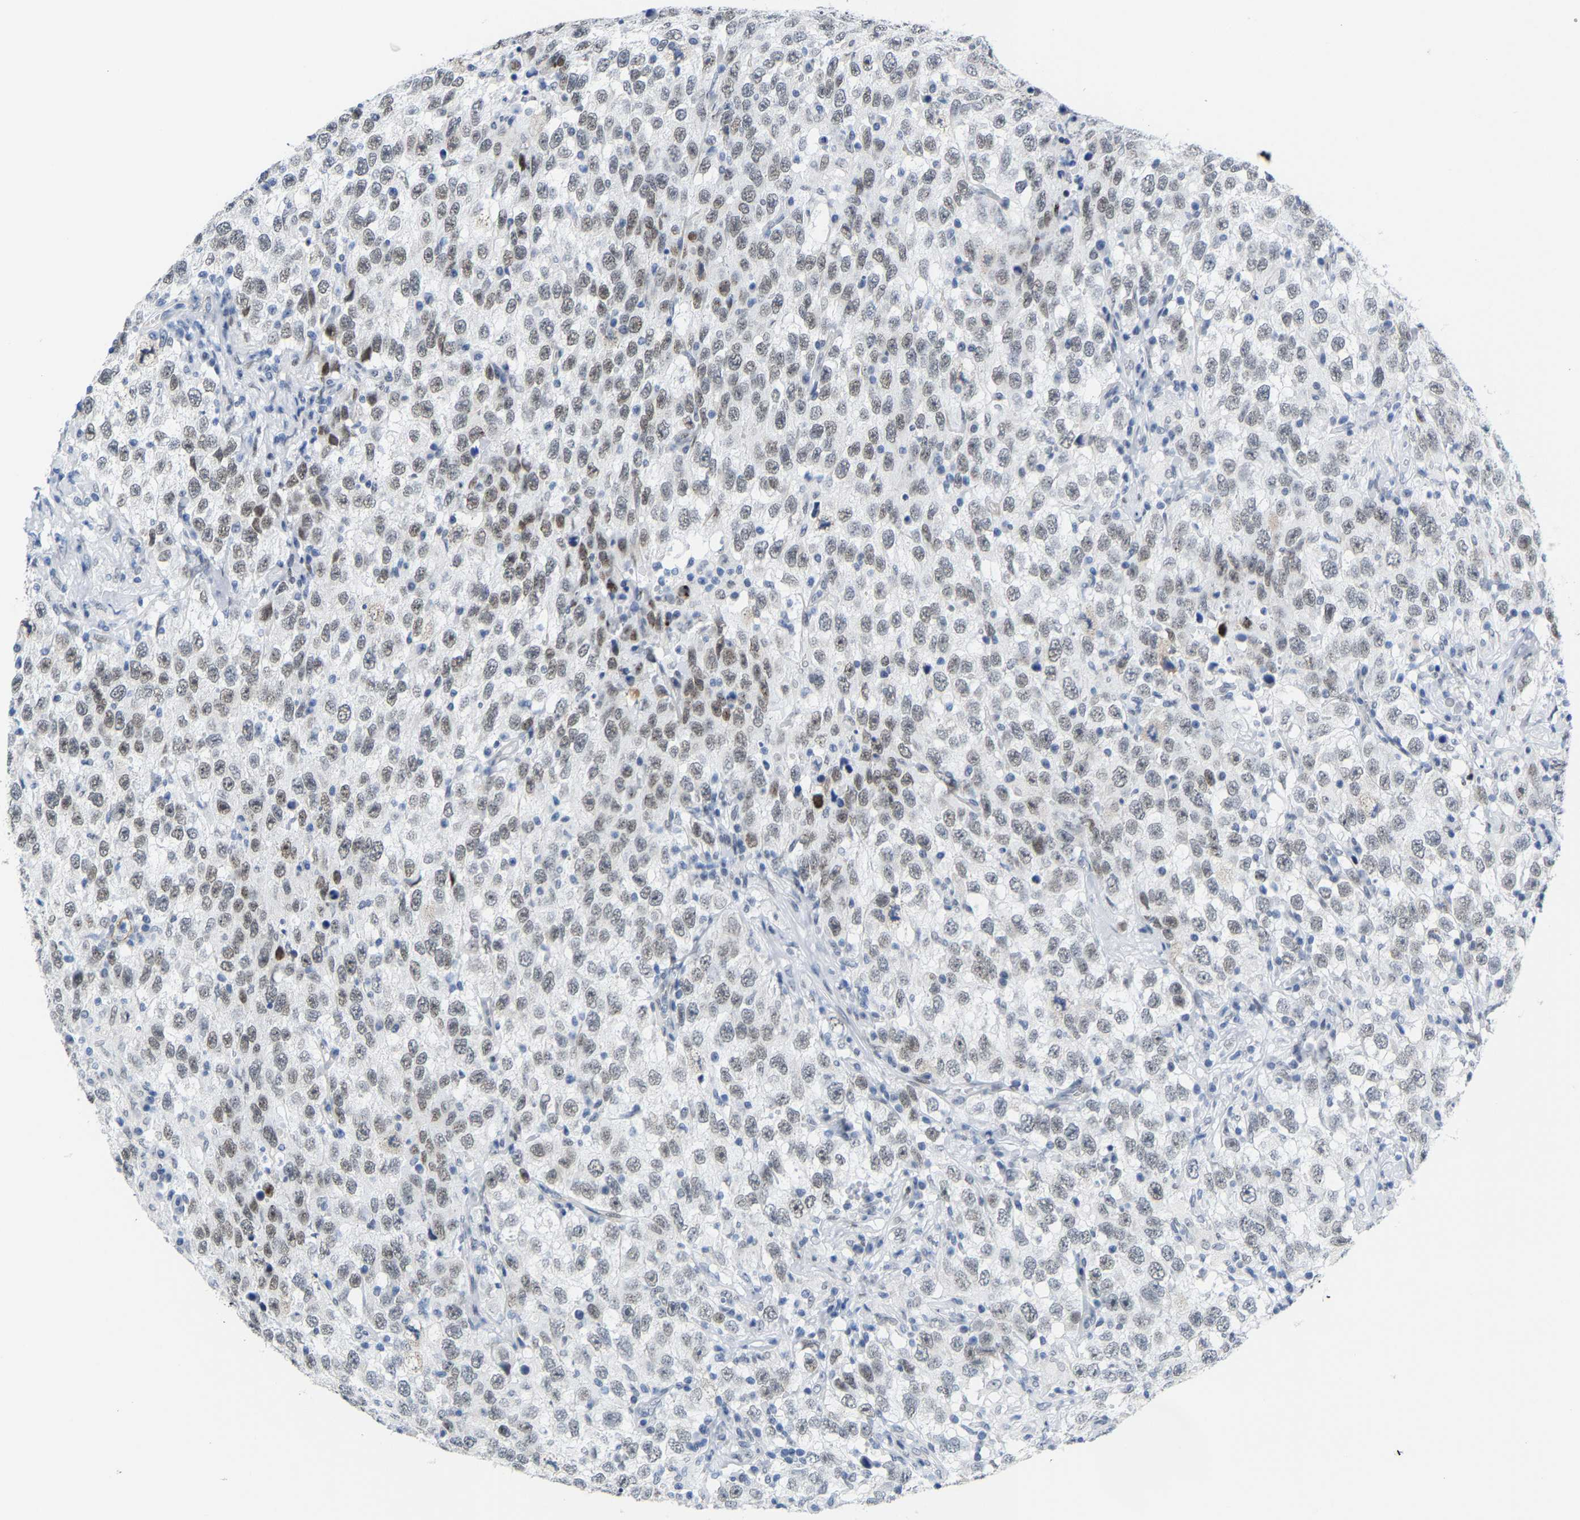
{"staining": {"intensity": "weak", "quantity": "25%-75%", "location": "nuclear"}, "tissue": "testis cancer", "cell_type": "Tumor cells", "image_type": "cancer", "snomed": [{"axis": "morphology", "description": "Seminoma, NOS"}, {"axis": "topography", "description": "Testis"}], "caption": "Immunohistochemical staining of human seminoma (testis) reveals low levels of weak nuclear staining in about 25%-75% of tumor cells.", "gene": "FAM180A", "patient": {"sex": "male", "age": 41}}